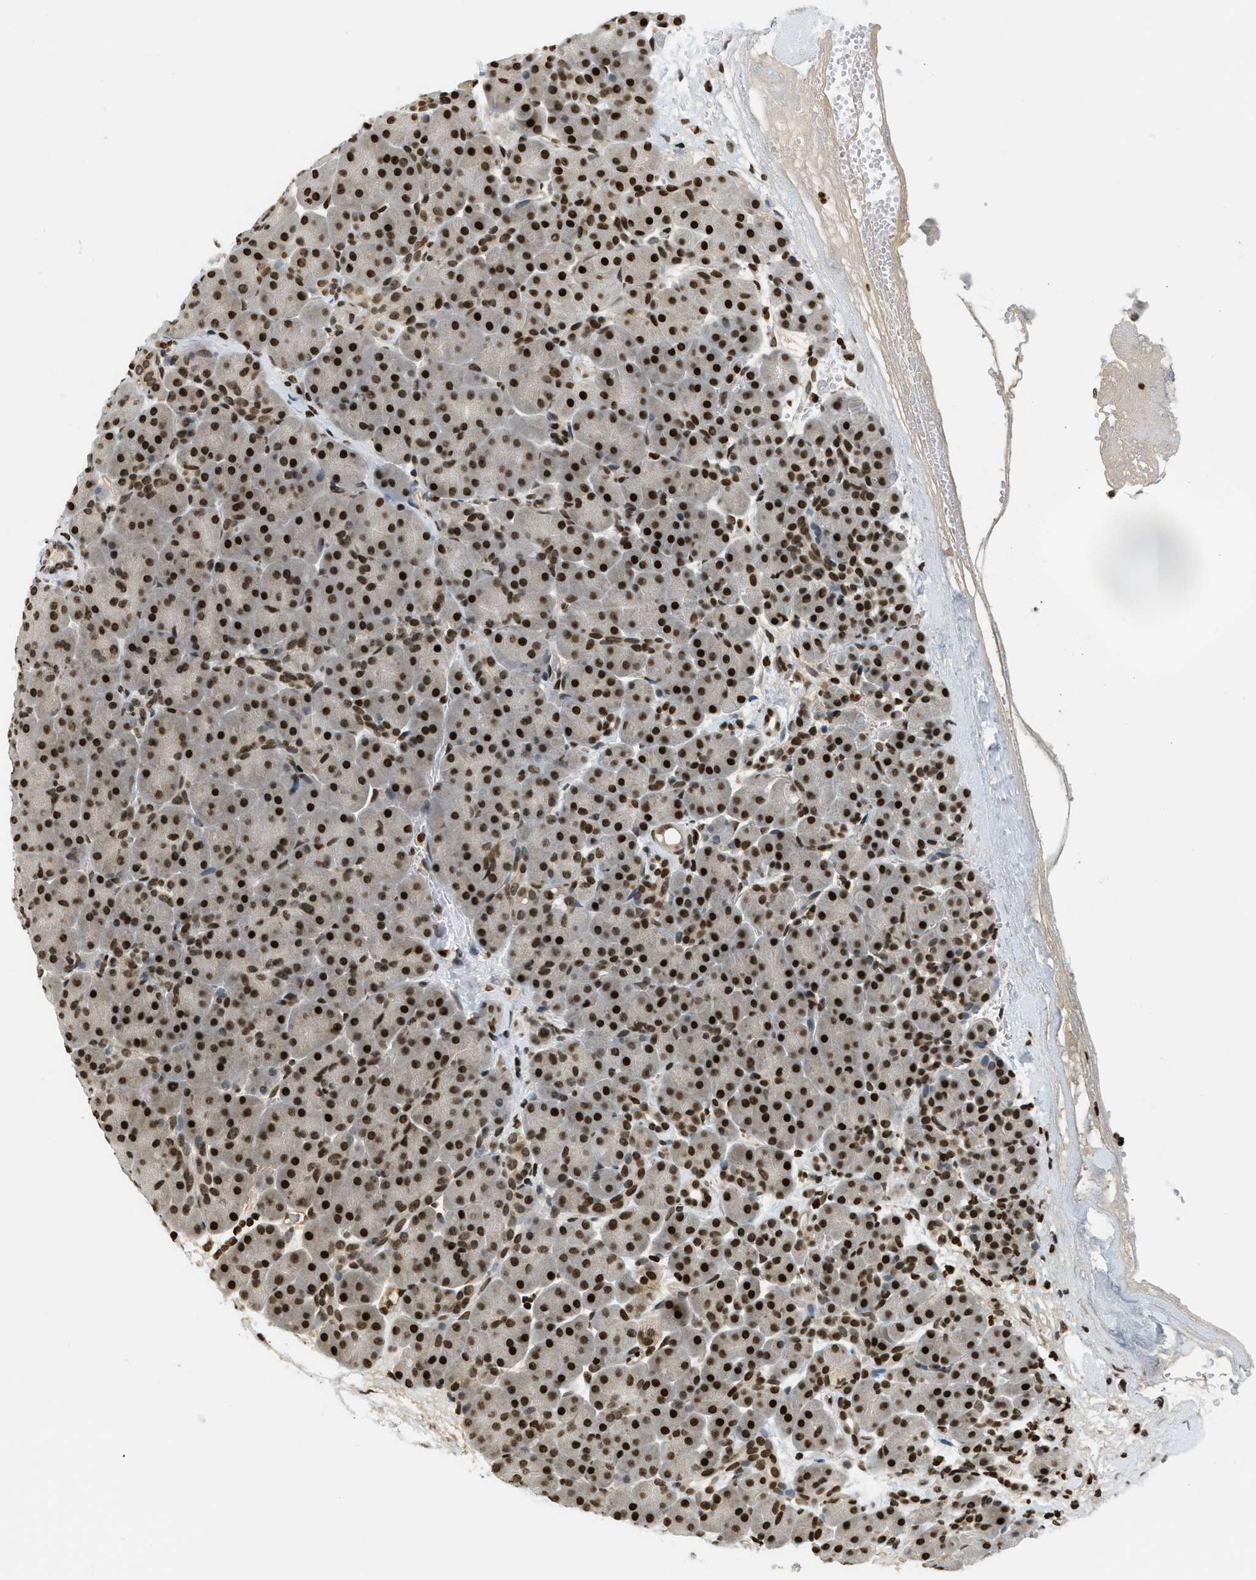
{"staining": {"intensity": "strong", "quantity": ">75%", "location": "nuclear"}, "tissue": "pancreas", "cell_type": "Exocrine glandular cells", "image_type": "normal", "snomed": [{"axis": "morphology", "description": "Normal tissue, NOS"}, {"axis": "topography", "description": "Pancreas"}], "caption": "An image of pancreas stained for a protein reveals strong nuclear brown staining in exocrine glandular cells.", "gene": "LDB2", "patient": {"sex": "male", "age": 66}}